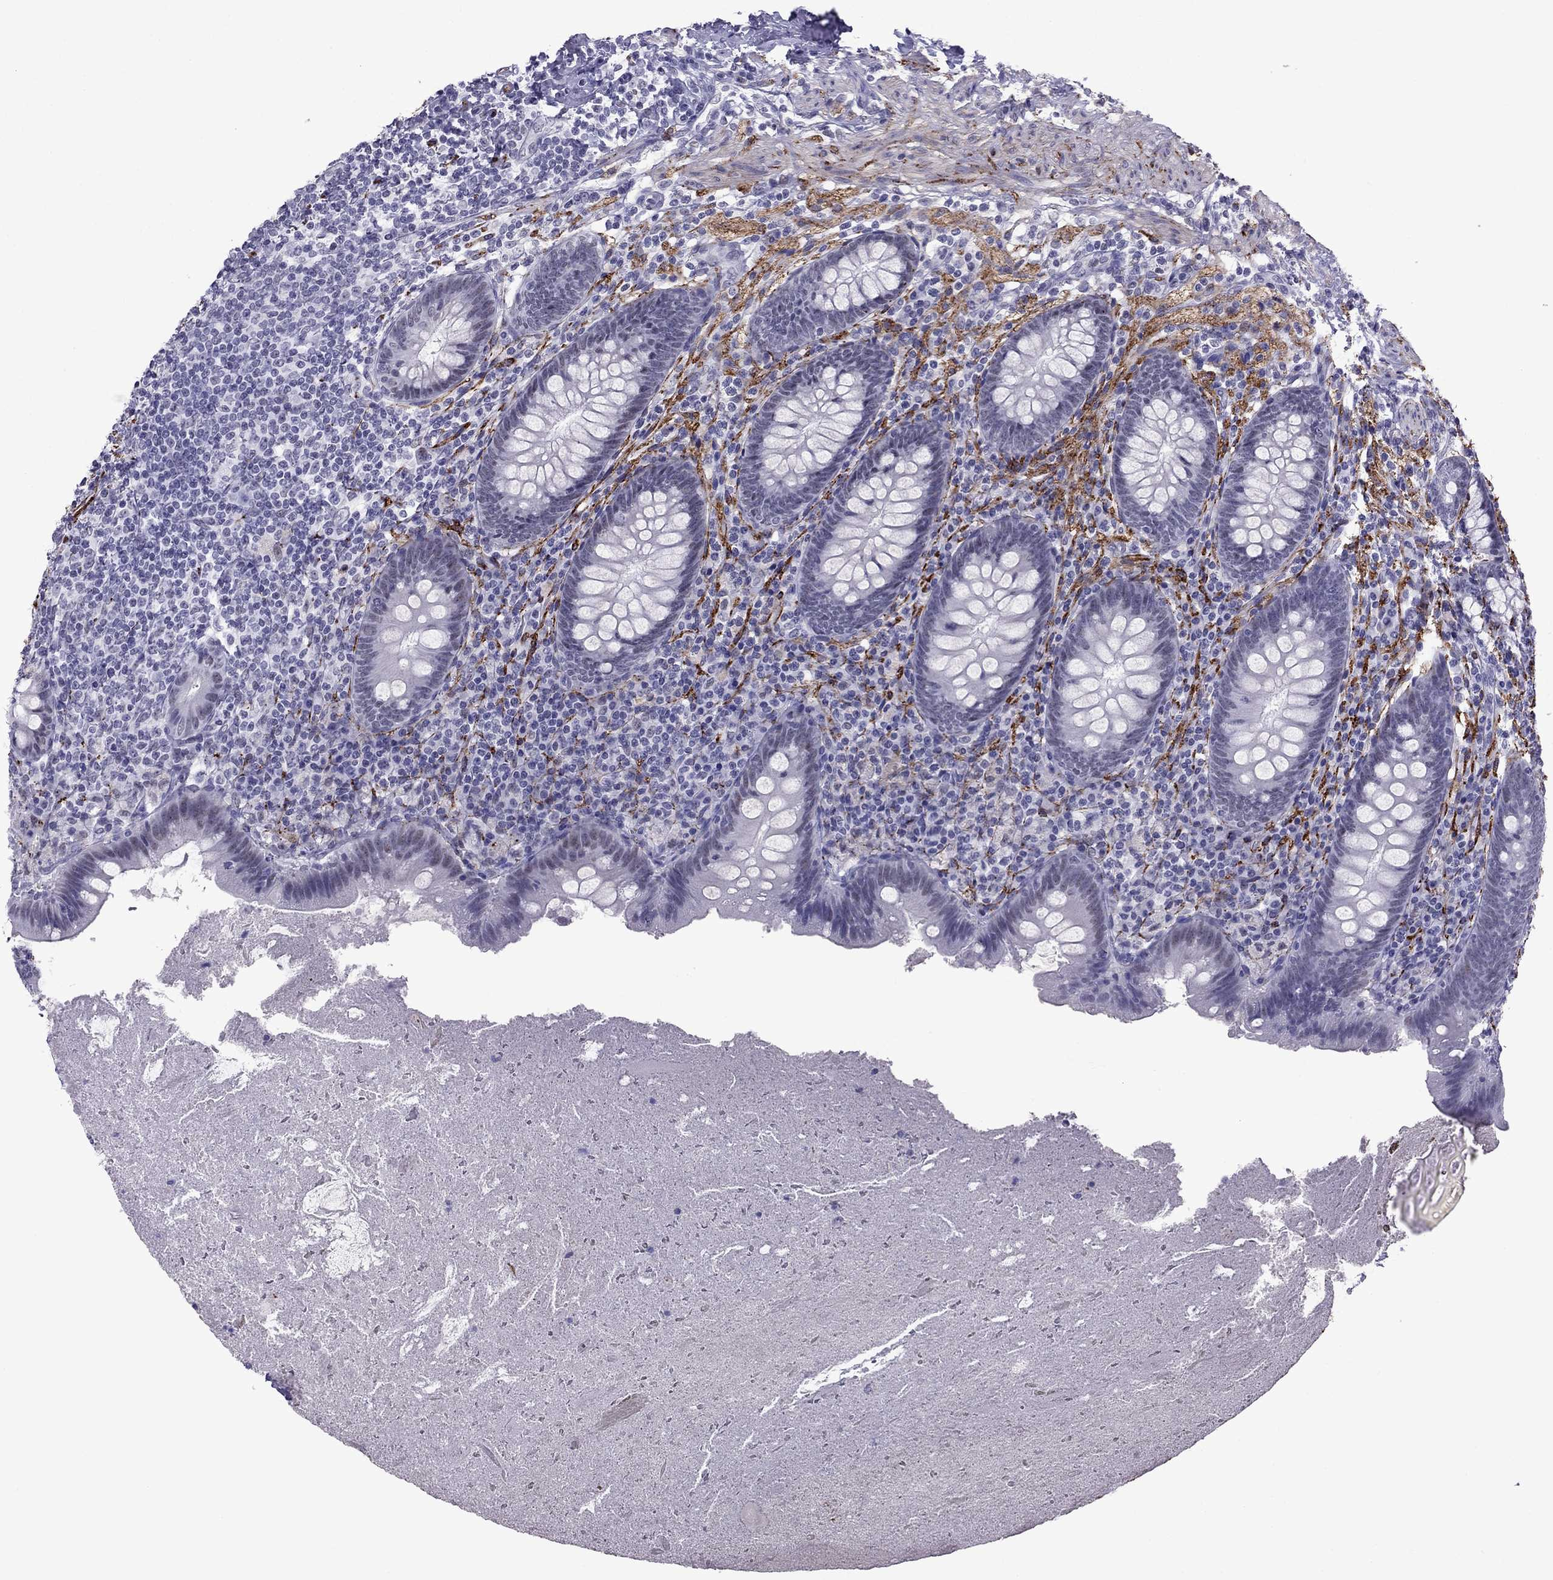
{"staining": {"intensity": "negative", "quantity": "none", "location": "none"}, "tissue": "appendix", "cell_type": "Glandular cells", "image_type": "normal", "snomed": [{"axis": "morphology", "description": "Normal tissue, NOS"}, {"axis": "topography", "description": "Appendix"}], "caption": "Protein analysis of unremarkable appendix exhibits no significant expression in glandular cells. The staining is performed using DAB (3,3'-diaminobenzidine) brown chromogen with nuclei counter-stained in using hematoxylin.", "gene": "ZNF646", "patient": {"sex": "male", "age": 47}}